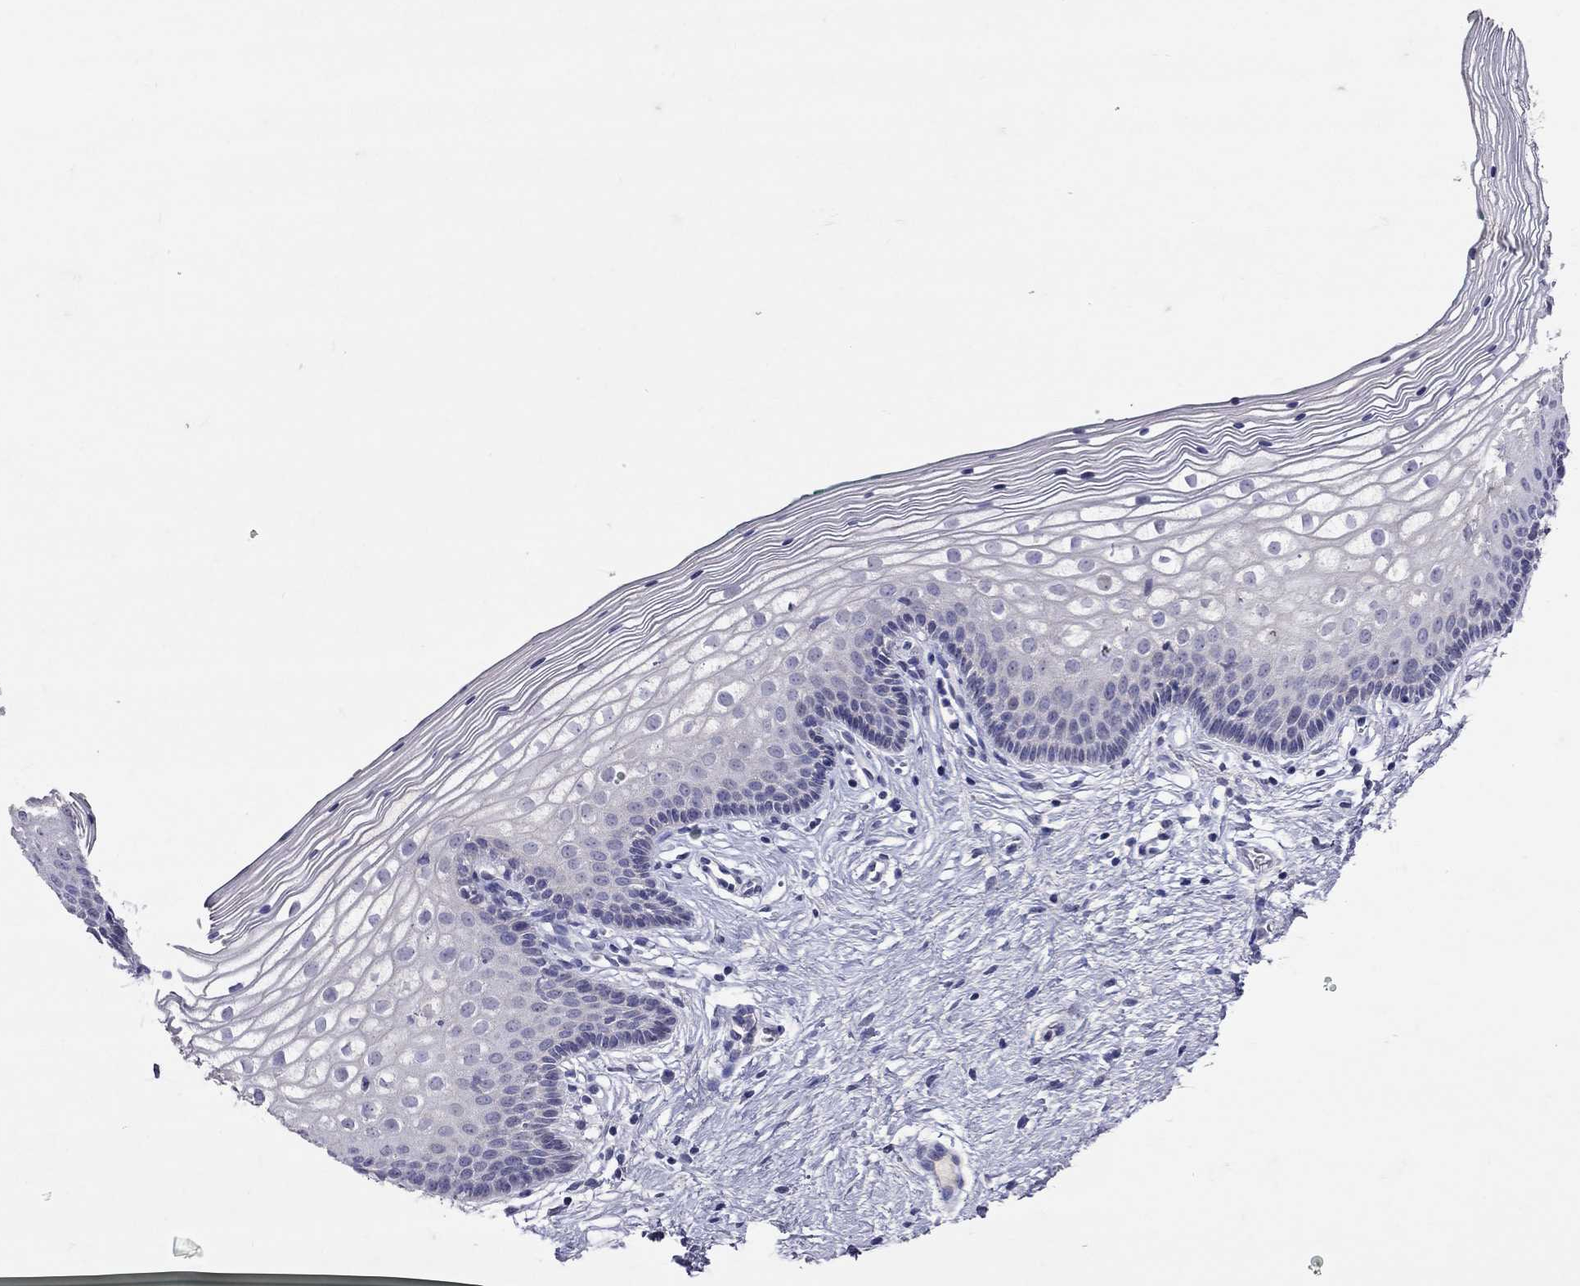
{"staining": {"intensity": "negative", "quantity": "none", "location": "none"}, "tissue": "vagina", "cell_type": "Squamous epithelial cells", "image_type": "normal", "snomed": [{"axis": "morphology", "description": "Normal tissue, NOS"}, {"axis": "topography", "description": "Vagina"}], "caption": "This is an immunohistochemistry histopathology image of benign vagina. There is no staining in squamous epithelial cells.", "gene": "FST", "patient": {"sex": "female", "age": 36}}